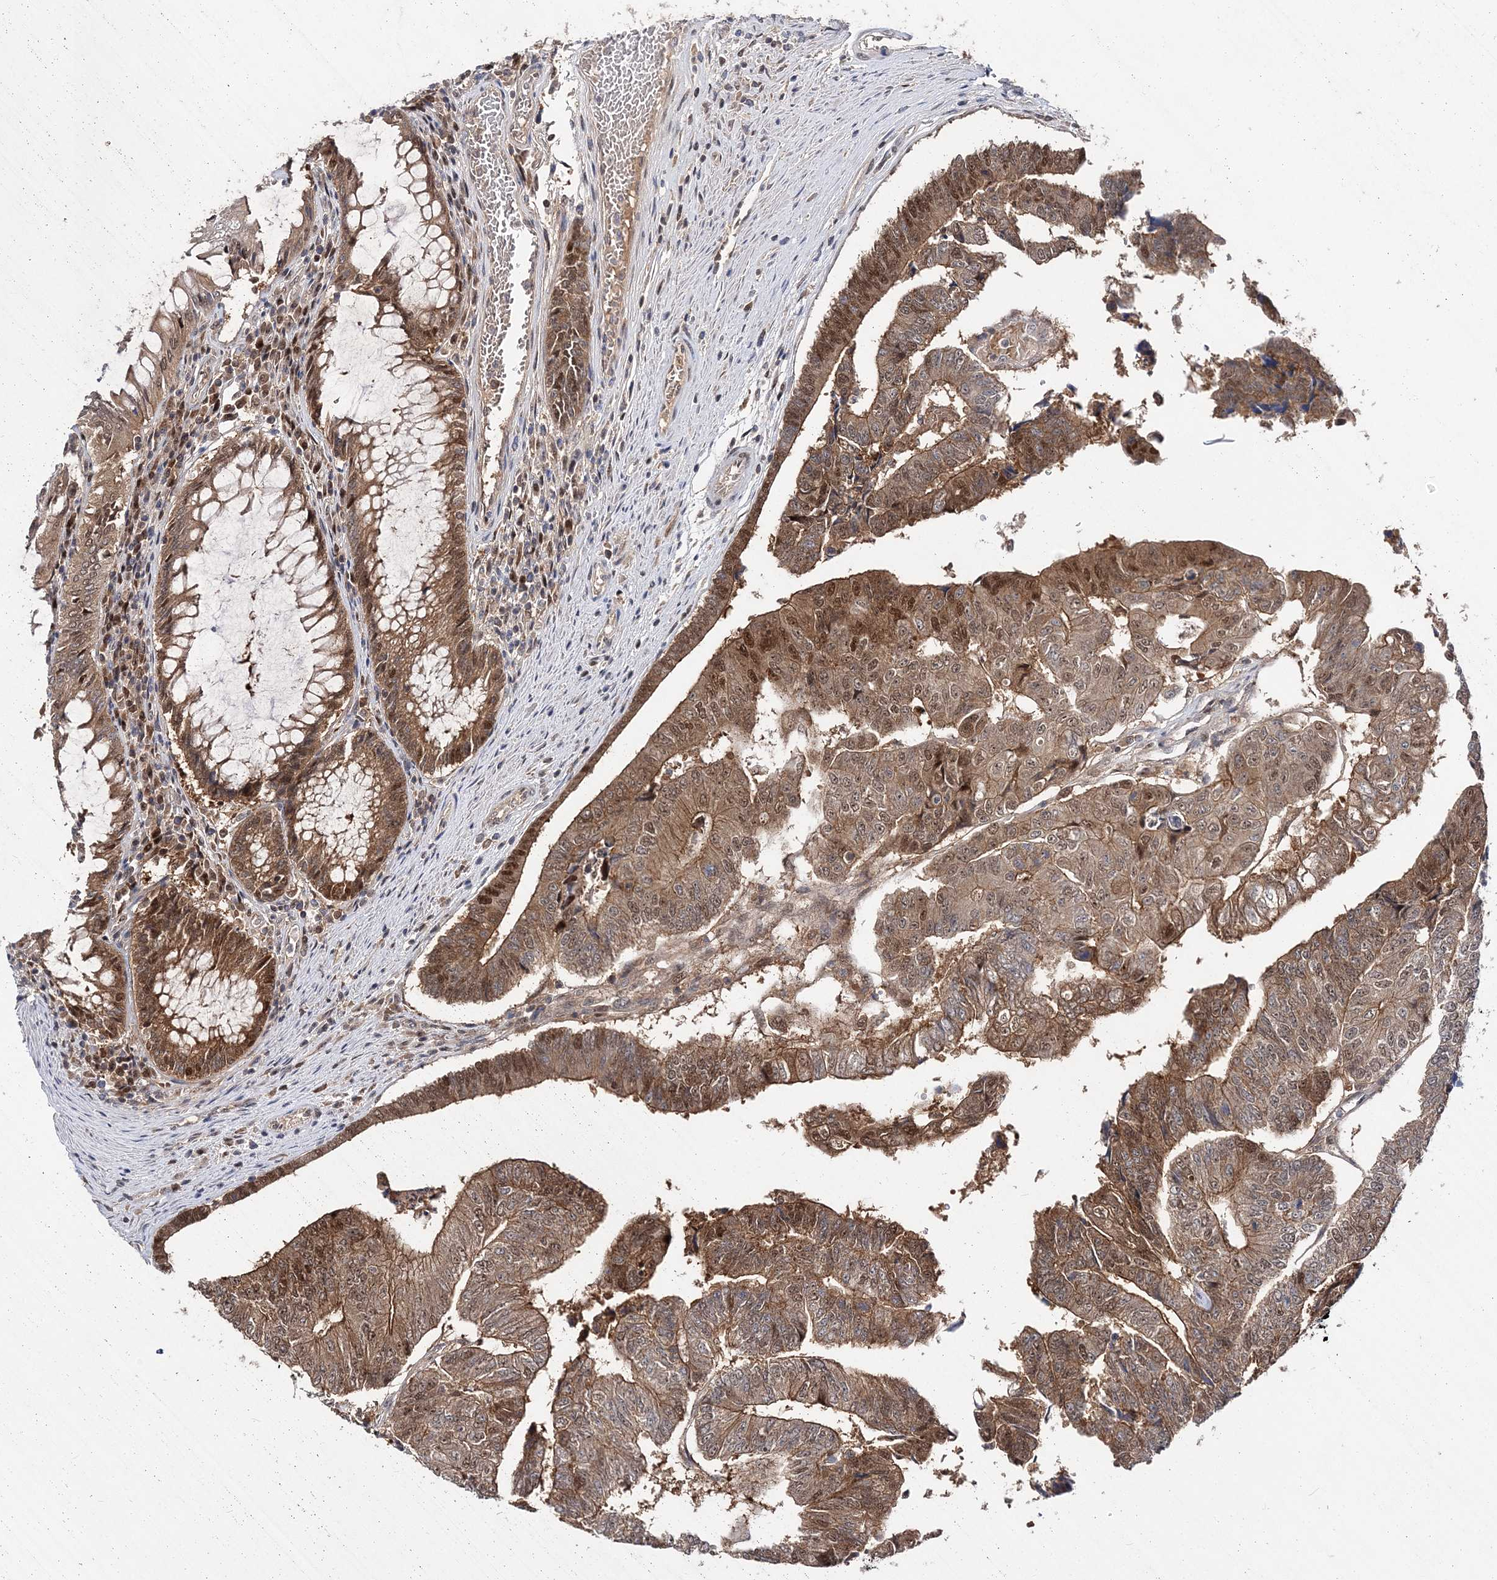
{"staining": {"intensity": "moderate", "quantity": ">75%", "location": "cytoplasmic/membranous,nuclear"}, "tissue": "colorectal cancer", "cell_type": "Tumor cells", "image_type": "cancer", "snomed": [{"axis": "morphology", "description": "Adenocarcinoma, NOS"}, {"axis": "topography", "description": "Colon"}], "caption": "Immunohistochemistry (IHC) staining of colorectal adenocarcinoma, which displays medium levels of moderate cytoplasmic/membranous and nuclear expression in approximately >75% of tumor cells indicating moderate cytoplasmic/membranous and nuclear protein positivity. The staining was performed using DAB (3,3'-diaminobenzidine) (brown) for protein detection and nuclei were counterstained in hematoxylin (blue).", "gene": "NIF3L1", "patient": {"sex": "female", "age": 67}}